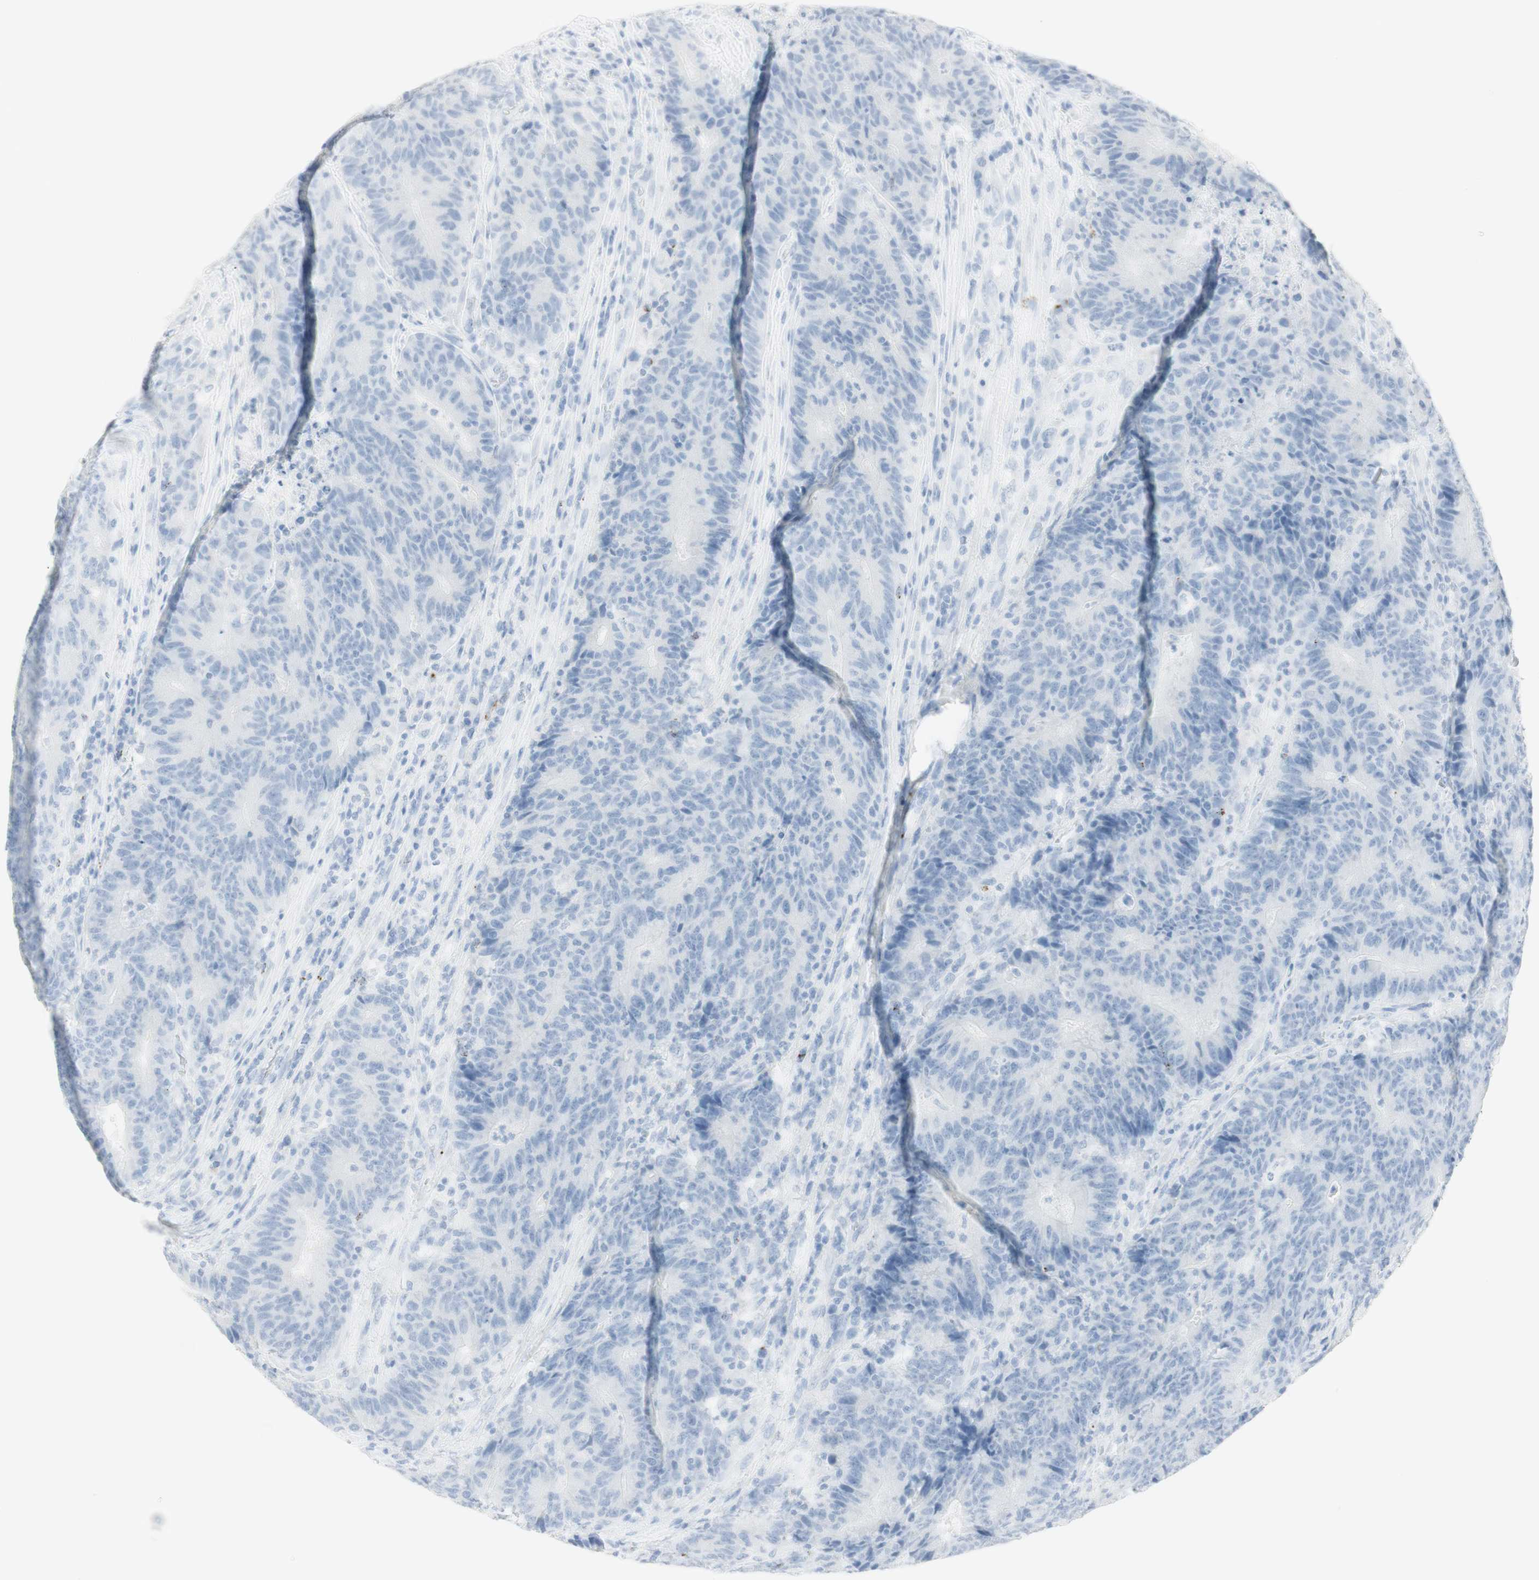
{"staining": {"intensity": "negative", "quantity": "none", "location": "none"}, "tissue": "colorectal cancer", "cell_type": "Tumor cells", "image_type": "cancer", "snomed": [{"axis": "morphology", "description": "Normal tissue, NOS"}, {"axis": "morphology", "description": "Adenocarcinoma, NOS"}, {"axis": "topography", "description": "Colon"}], "caption": "This histopathology image is of colorectal cancer stained with IHC to label a protein in brown with the nuclei are counter-stained blue. There is no positivity in tumor cells.", "gene": "NAPSA", "patient": {"sex": "female", "age": 75}}